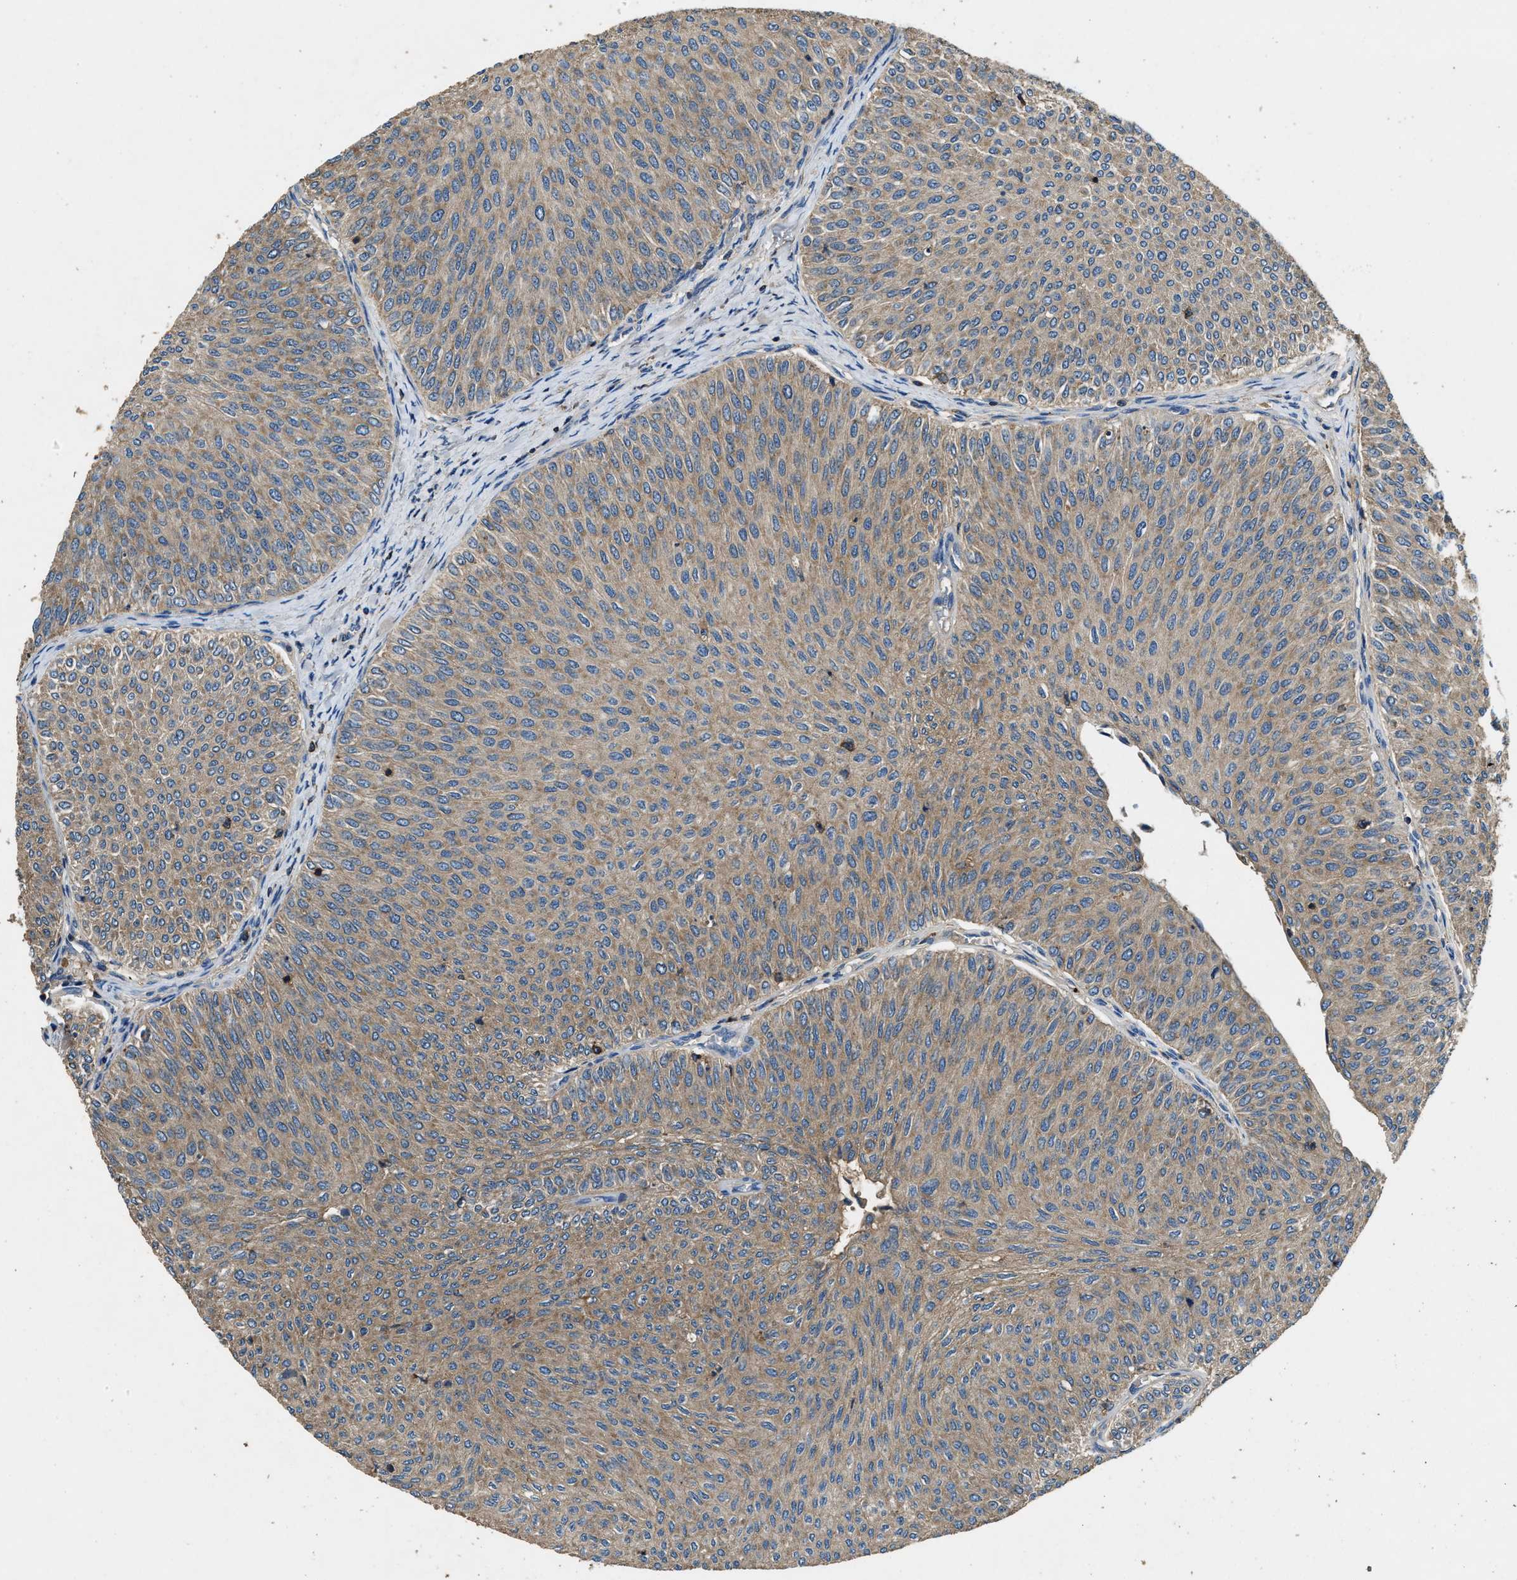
{"staining": {"intensity": "moderate", "quantity": ">75%", "location": "cytoplasmic/membranous"}, "tissue": "urothelial cancer", "cell_type": "Tumor cells", "image_type": "cancer", "snomed": [{"axis": "morphology", "description": "Urothelial carcinoma, Low grade"}, {"axis": "topography", "description": "Urinary bladder"}], "caption": "The micrograph shows a brown stain indicating the presence of a protein in the cytoplasmic/membranous of tumor cells in urothelial carcinoma (low-grade).", "gene": "BLOC1S1", "patient": {"sex": "male", "age": 78}}